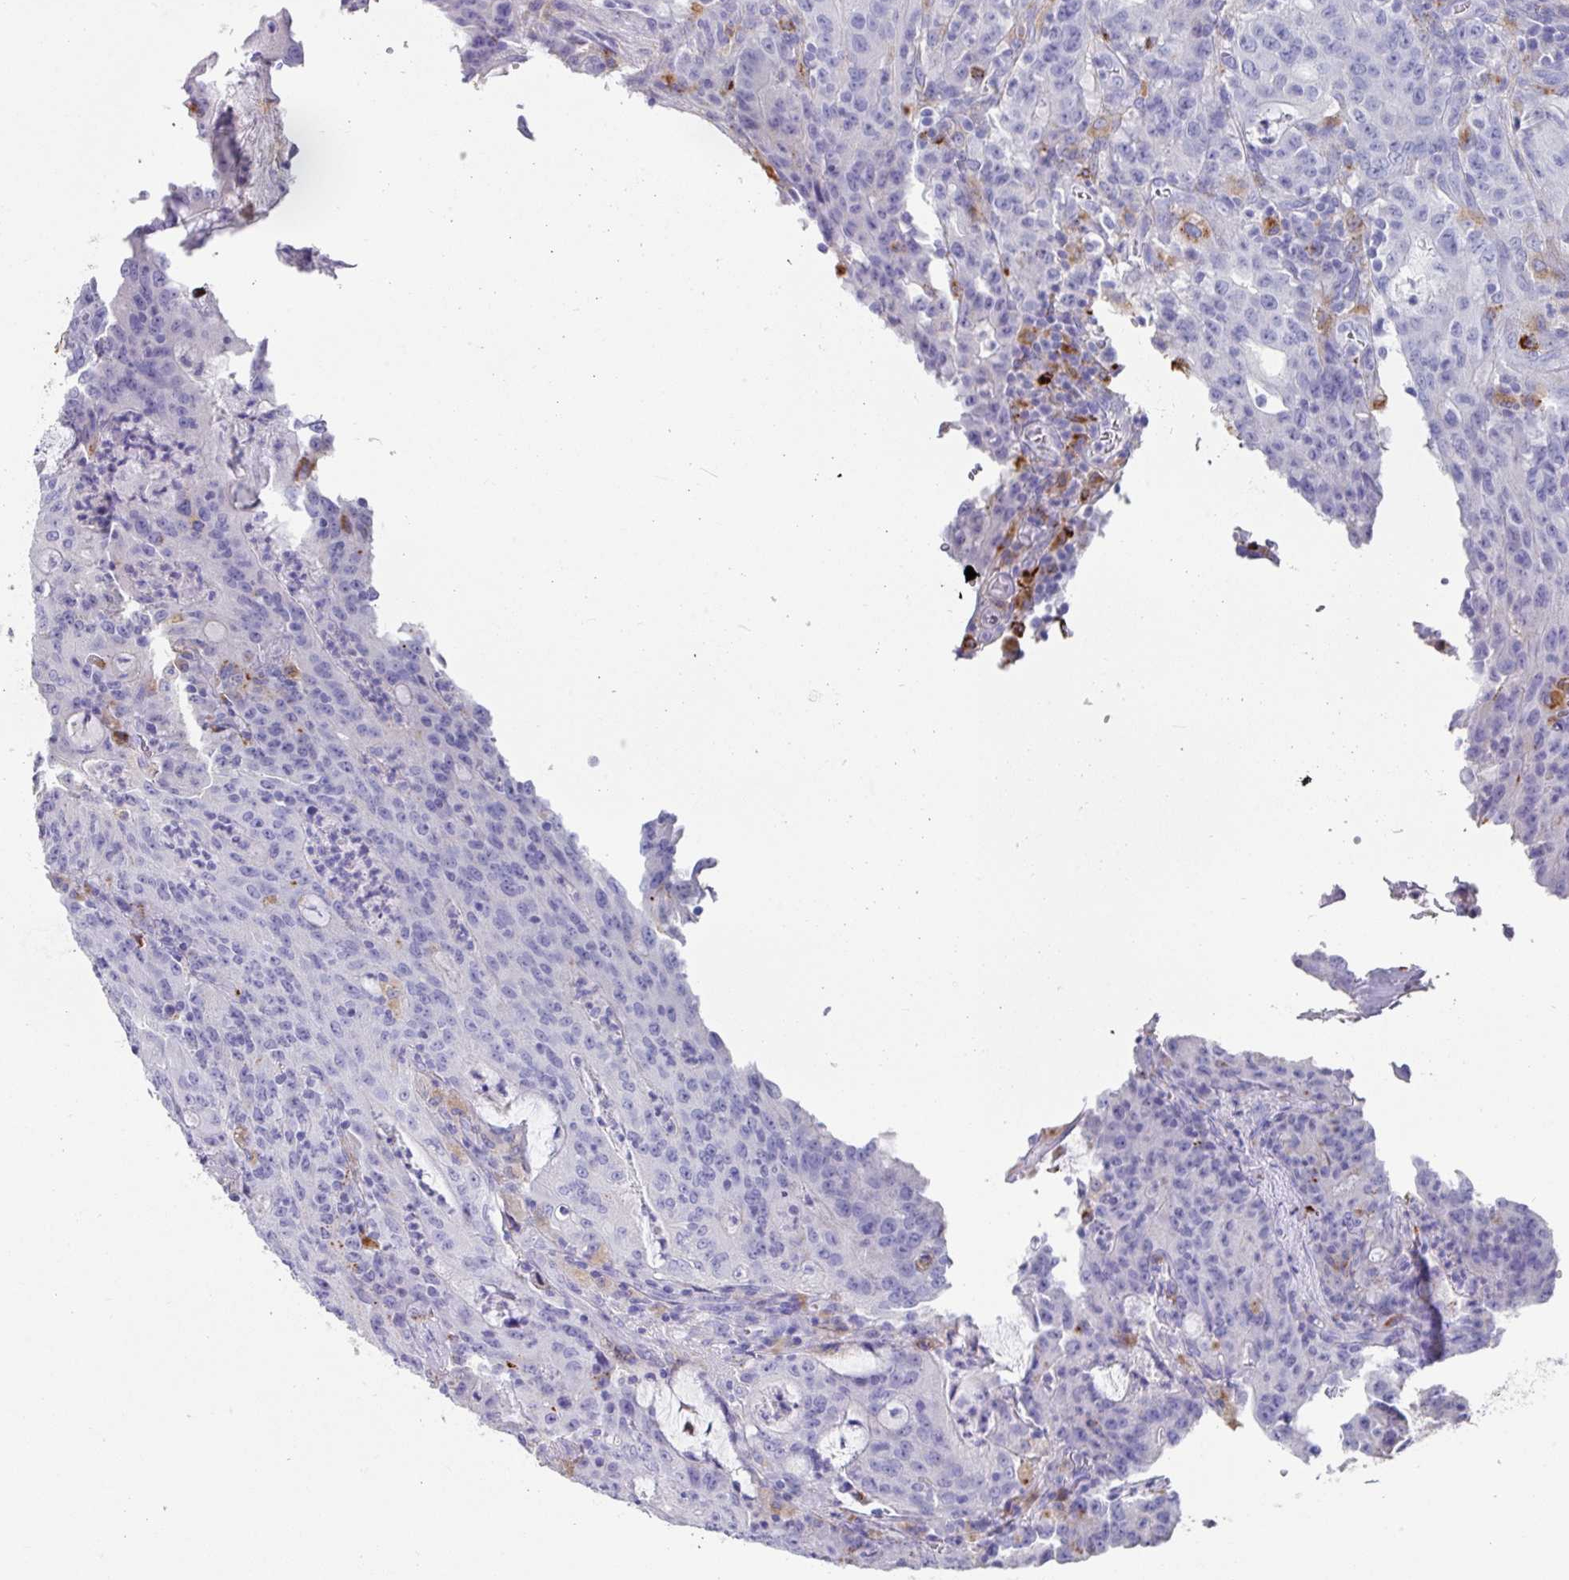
{"staining": {"intensity": "negative", "quantity": "none", "location": "none"}, "tissue": "colorectal cancer", "cell_type": "Tumor cells", "image_type": "cancer", "snomed": [{"axis": "morphology", "description": "Adenocarcinoma, NOS"}, {"axis": "topography", "description": "Colon"}], "caption": "Colorectal cancer stained for a protein using immunohistochemistry (IHC) exhibits no positivity tumor cells.", "gene": "CPVL", "patient": {"sex": "male", "age": 83}}